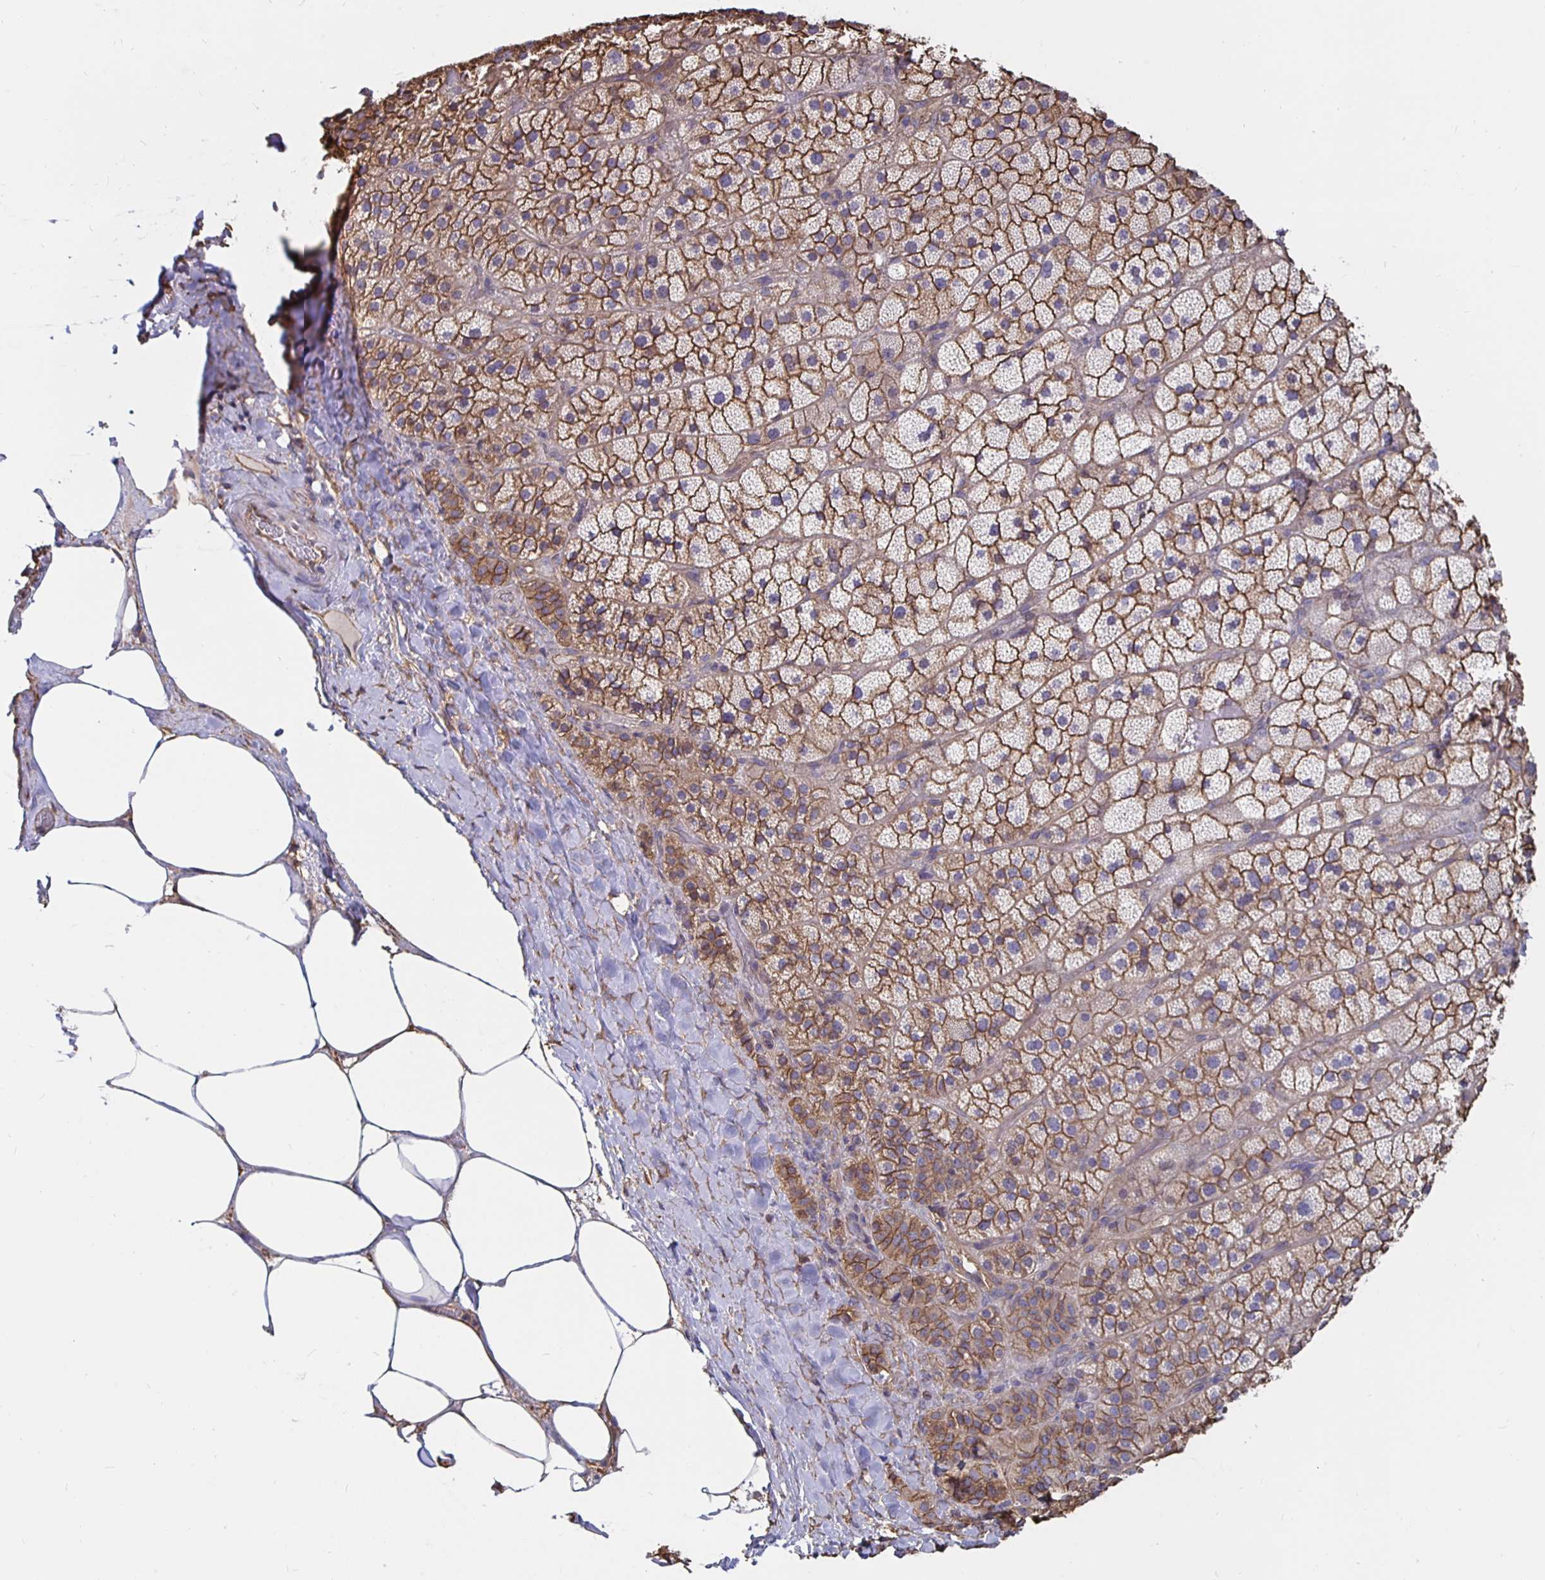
{"staining": {"intensity": "moderate", "quantity": ">75%", "location": "cytoplasmic/membranous"}, "tissue": "adrenal gland", "cell_type": "Glandular cells", "image_type": "normal", "snomed": [{"axis": "morphology", "description": "Normal tissue, NOS"}, {"axis": "topography", "description": "Adrenal gland"}], "caption": "DAB immunohistochemical staining of normal adrenal gland reveals moderate cytoplasmic/membranous protein staining in about >75% of glandular cells. The staining was performed using DAB to visualize the protein expression in brown, while the nuclei were stained in blue with hematoxylin (Magnification: 20x).", "gene": "ARHGEF39", "patient": {"sex": "male", "age": 57}}